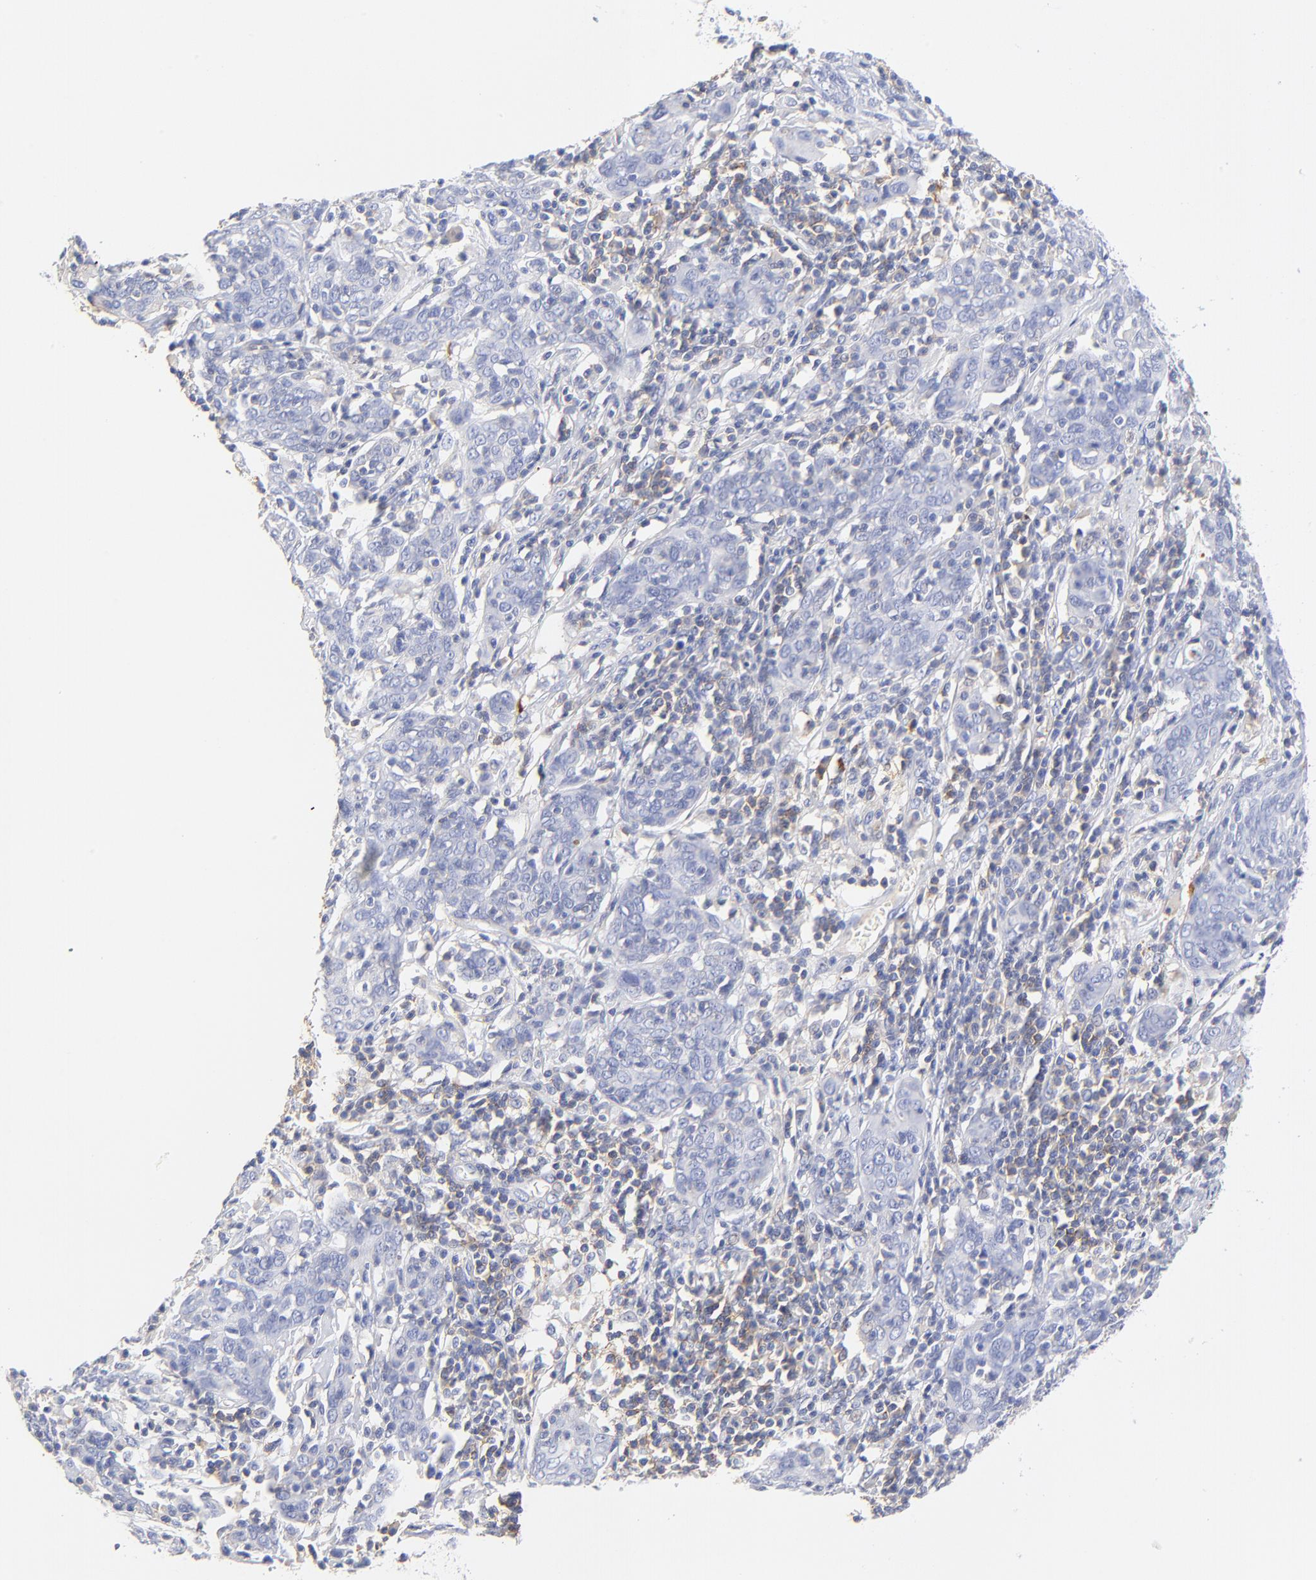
{"staining": {"intensity": "negative", "quantity": "none", "location": "none"}, "tissue": "cervical cancer", "cell_type": "Tumor cells", "image_type": "cancer", "snomed": [{"axis": "morphology", "description": "Normal tissue, NOS"}, {"axis": "morphology", "description": "Squamous cell carcinoma, NOS"}, {"axis": "topography", "description": "Cervix"}], "caption": "DAB immunohistochemical staining of cervical cancer (squamous cell carcinoma) reveals no significant positivity in tumor cells.", "gene": "MDGA2", "patient": {"sex": "female", "age": 67}}